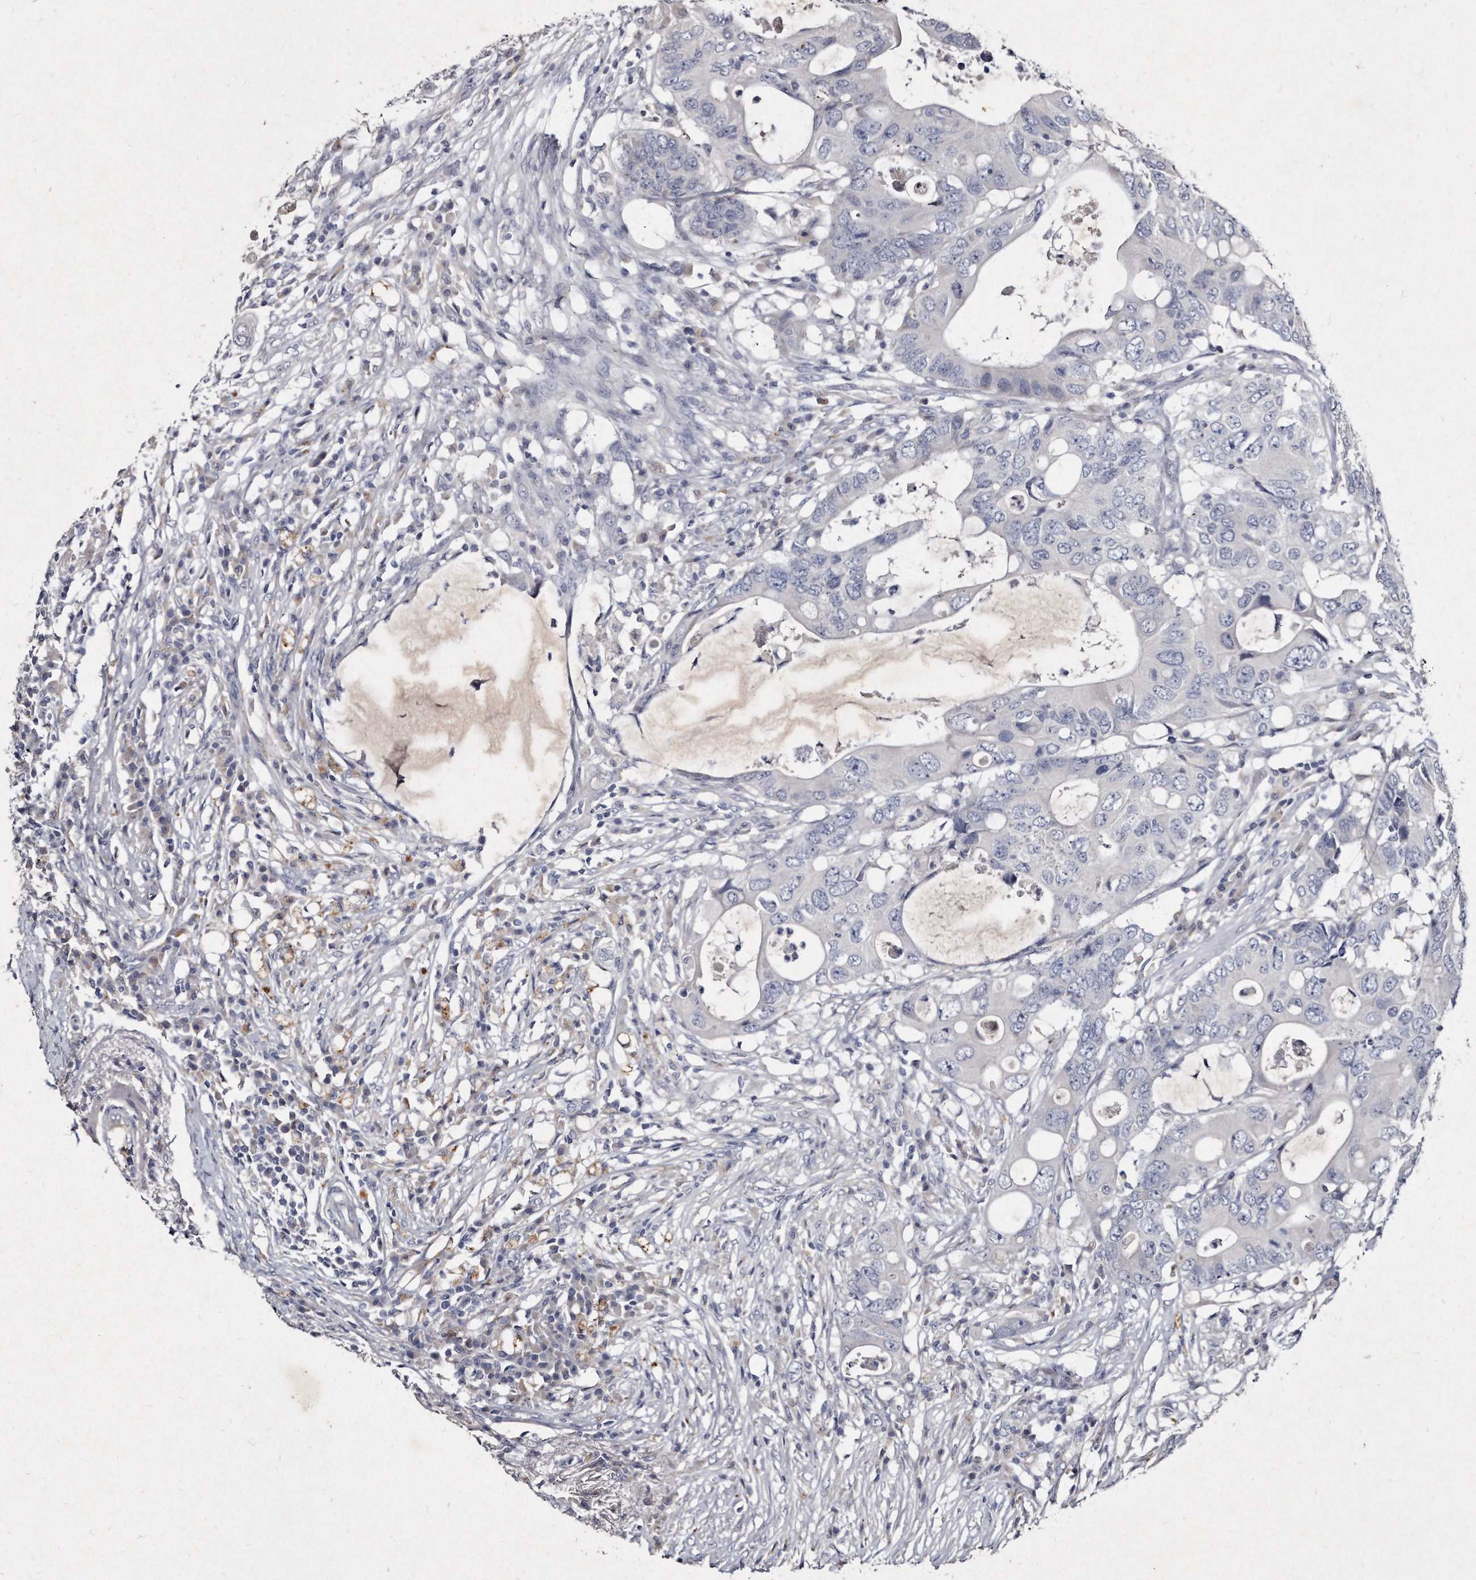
{"staining": {"intensity": "negative", "quantity": "none", "location": "none"}, "tissue": "colorectal cancer", "cell_type": "Tumor cells", "image_type": "cancer", "snomed": [{"axis": "morphology", "description": "Adenocarcinoma, NOS"}, {"axis": "topography", "description": "Colon"}], "caption": "Human colorectal cancer (adenocarcinoma) stained for a protein using immunohistochemistry (IHC) shows no positivity in tumor cells.", "gene": "KLHDC3", "patient": {"sex": "male", "age": 71}}